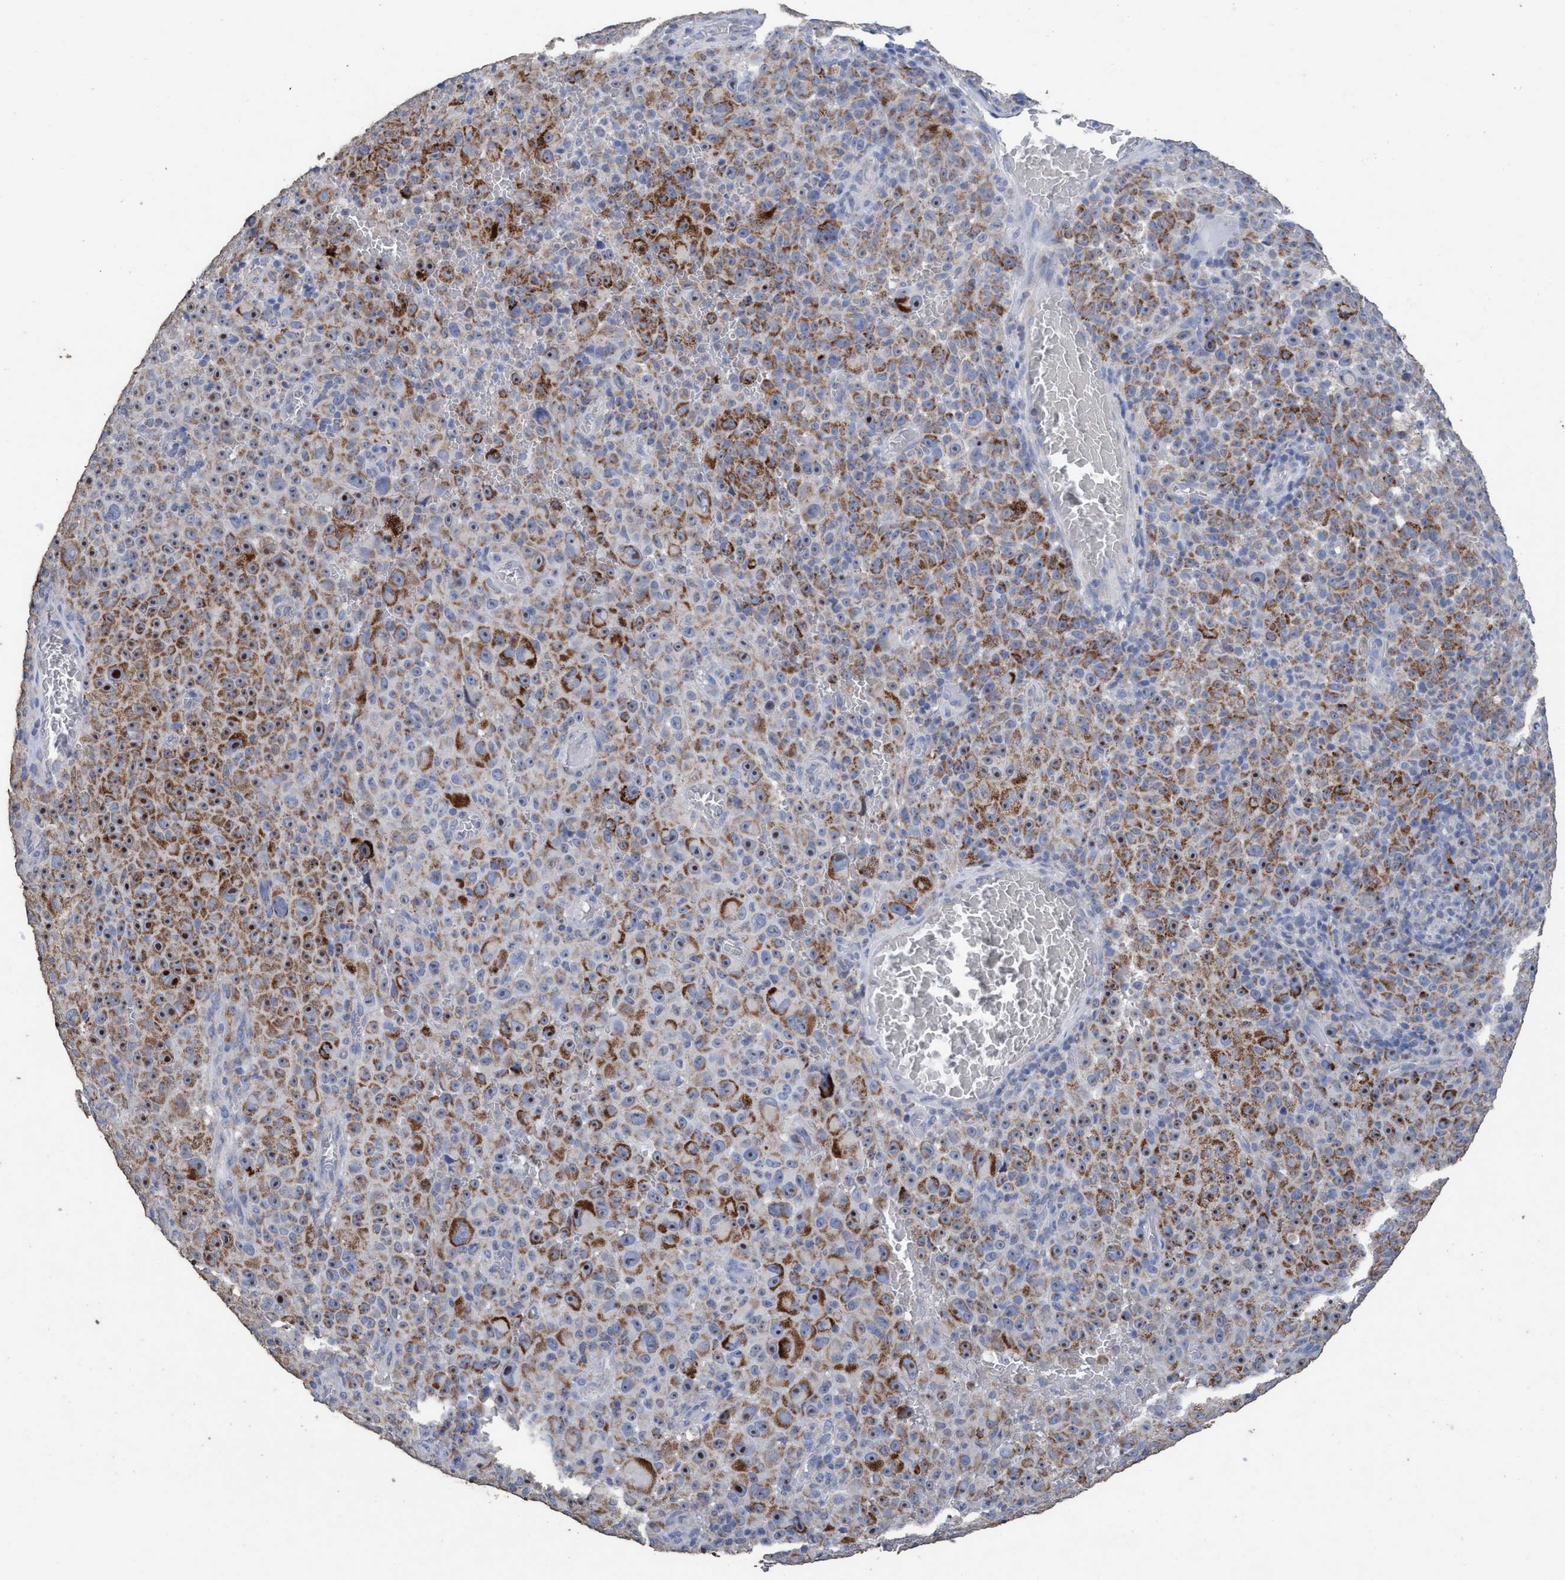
{"staining": {"intensity": "moderate", "quantity": "25%-75%", "location": "cytoplasmic/membranous,nuclear"}, "tissue": "melanoma", "cell_type": "Tumor cells", "image_type": "cancer", "snomed": [{"axis": "morphology", "description": "Malignant melanoma, NOS"}, {"axis": "topography", "description": "Skin"}], "caption": "The immunohistochemical stain shows moderate cytoplasmic/membranous and nuclear positivity in tumor cells of melanoma tissue.", "gene": "RSAD1", "patient": {"sex": "female", "age": 82}}